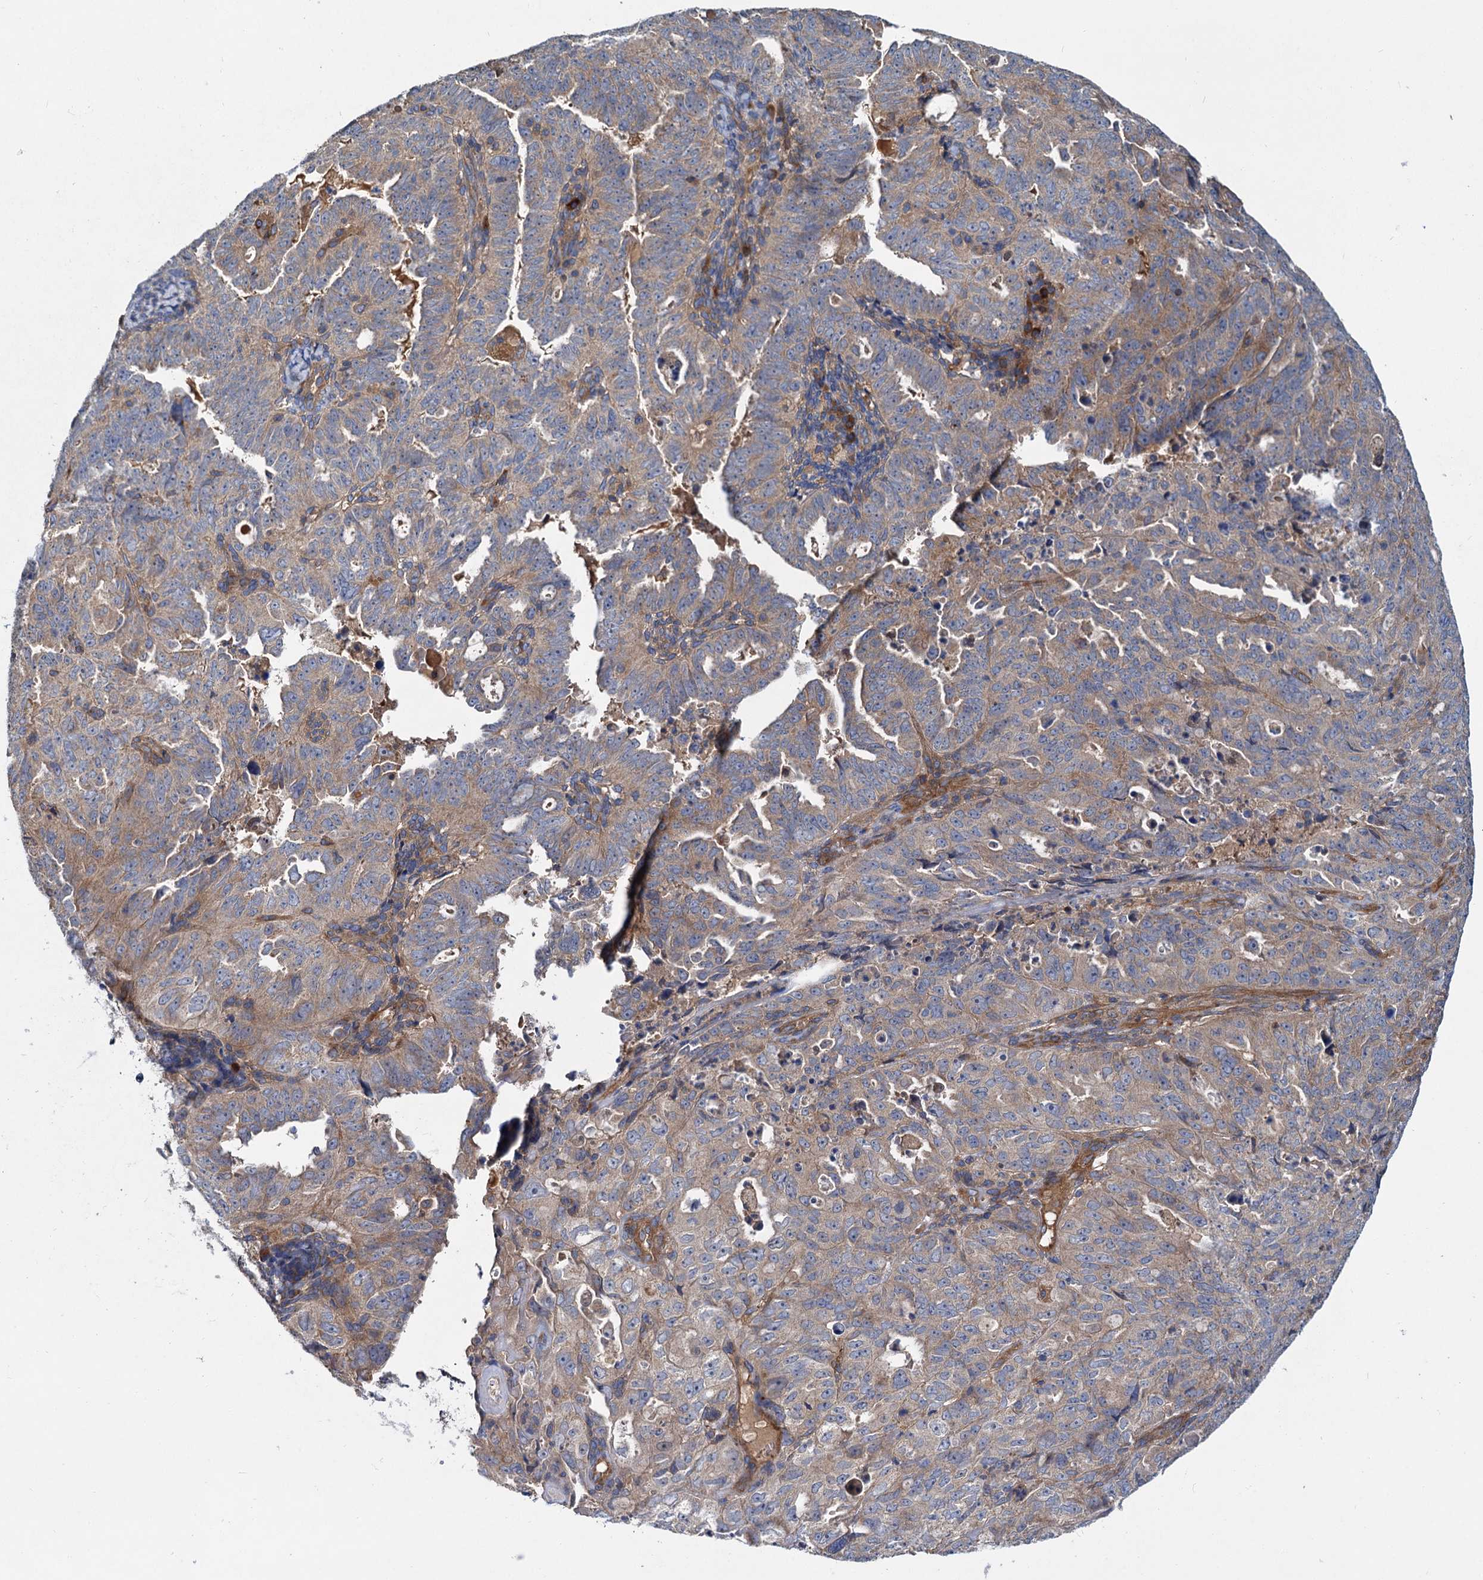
{"staining": {"intensity": "moderate", "quantity": "25%-75%", "location": "cytoplasmic/membranous"}, "tissue": "endometrial cancer", "cell_type": "Tumor cells", "image_type": "cancer", "snomed": [{"axis": "morphology", "description": "Adenocarcinoma, NOS"}, {"axis": "topography", "description": "Endometrium"}], "caption": "A brown stain labels moderate cytoplasmic/membranous expression of a protein in adenocarcinoma (endometrial) tumor cells.", "gene": "ALKBH7", "patient": {"sex": "female", "age": 65}}